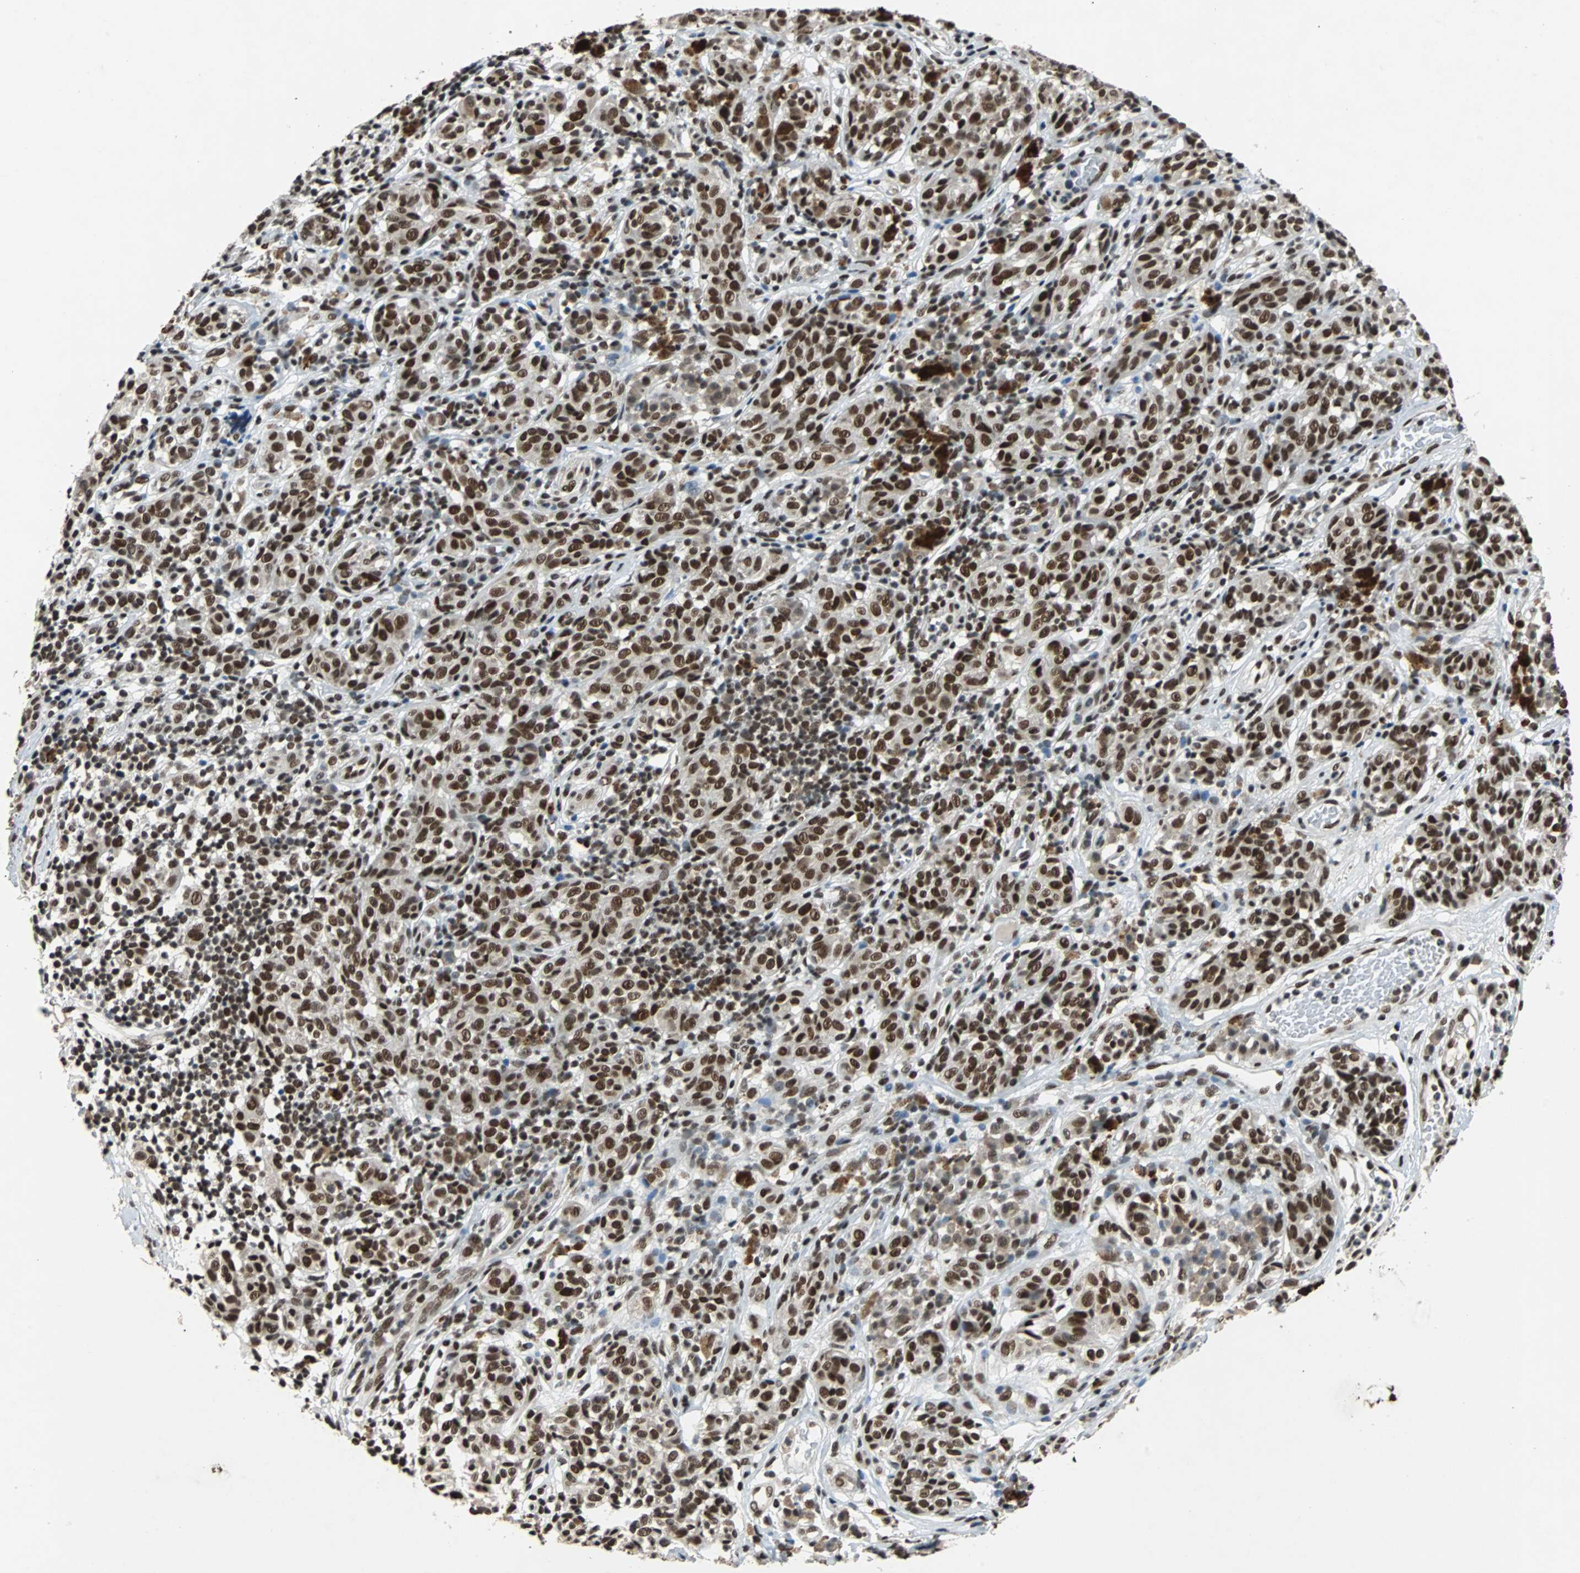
{"staining": {"intensity": "strong", "quantity": ">75%", "location": "nuclear"}, "tissue": "melanoma", "cell_type": "Tumor cells", "image_type": "cancer", "snomed": [{"axis": "morphology", "description": "Malignant melanoma, NOS"}, {"axis": "topography", "description": "Skin"}], "caption": "Malignant melanoma tissue exhibits strong nuclear expression in about >75% of tumor cells, visualized by immunohistochemistry.", "gene": "GATAD2A", "patient": {"sex": "female", "age": 46}}